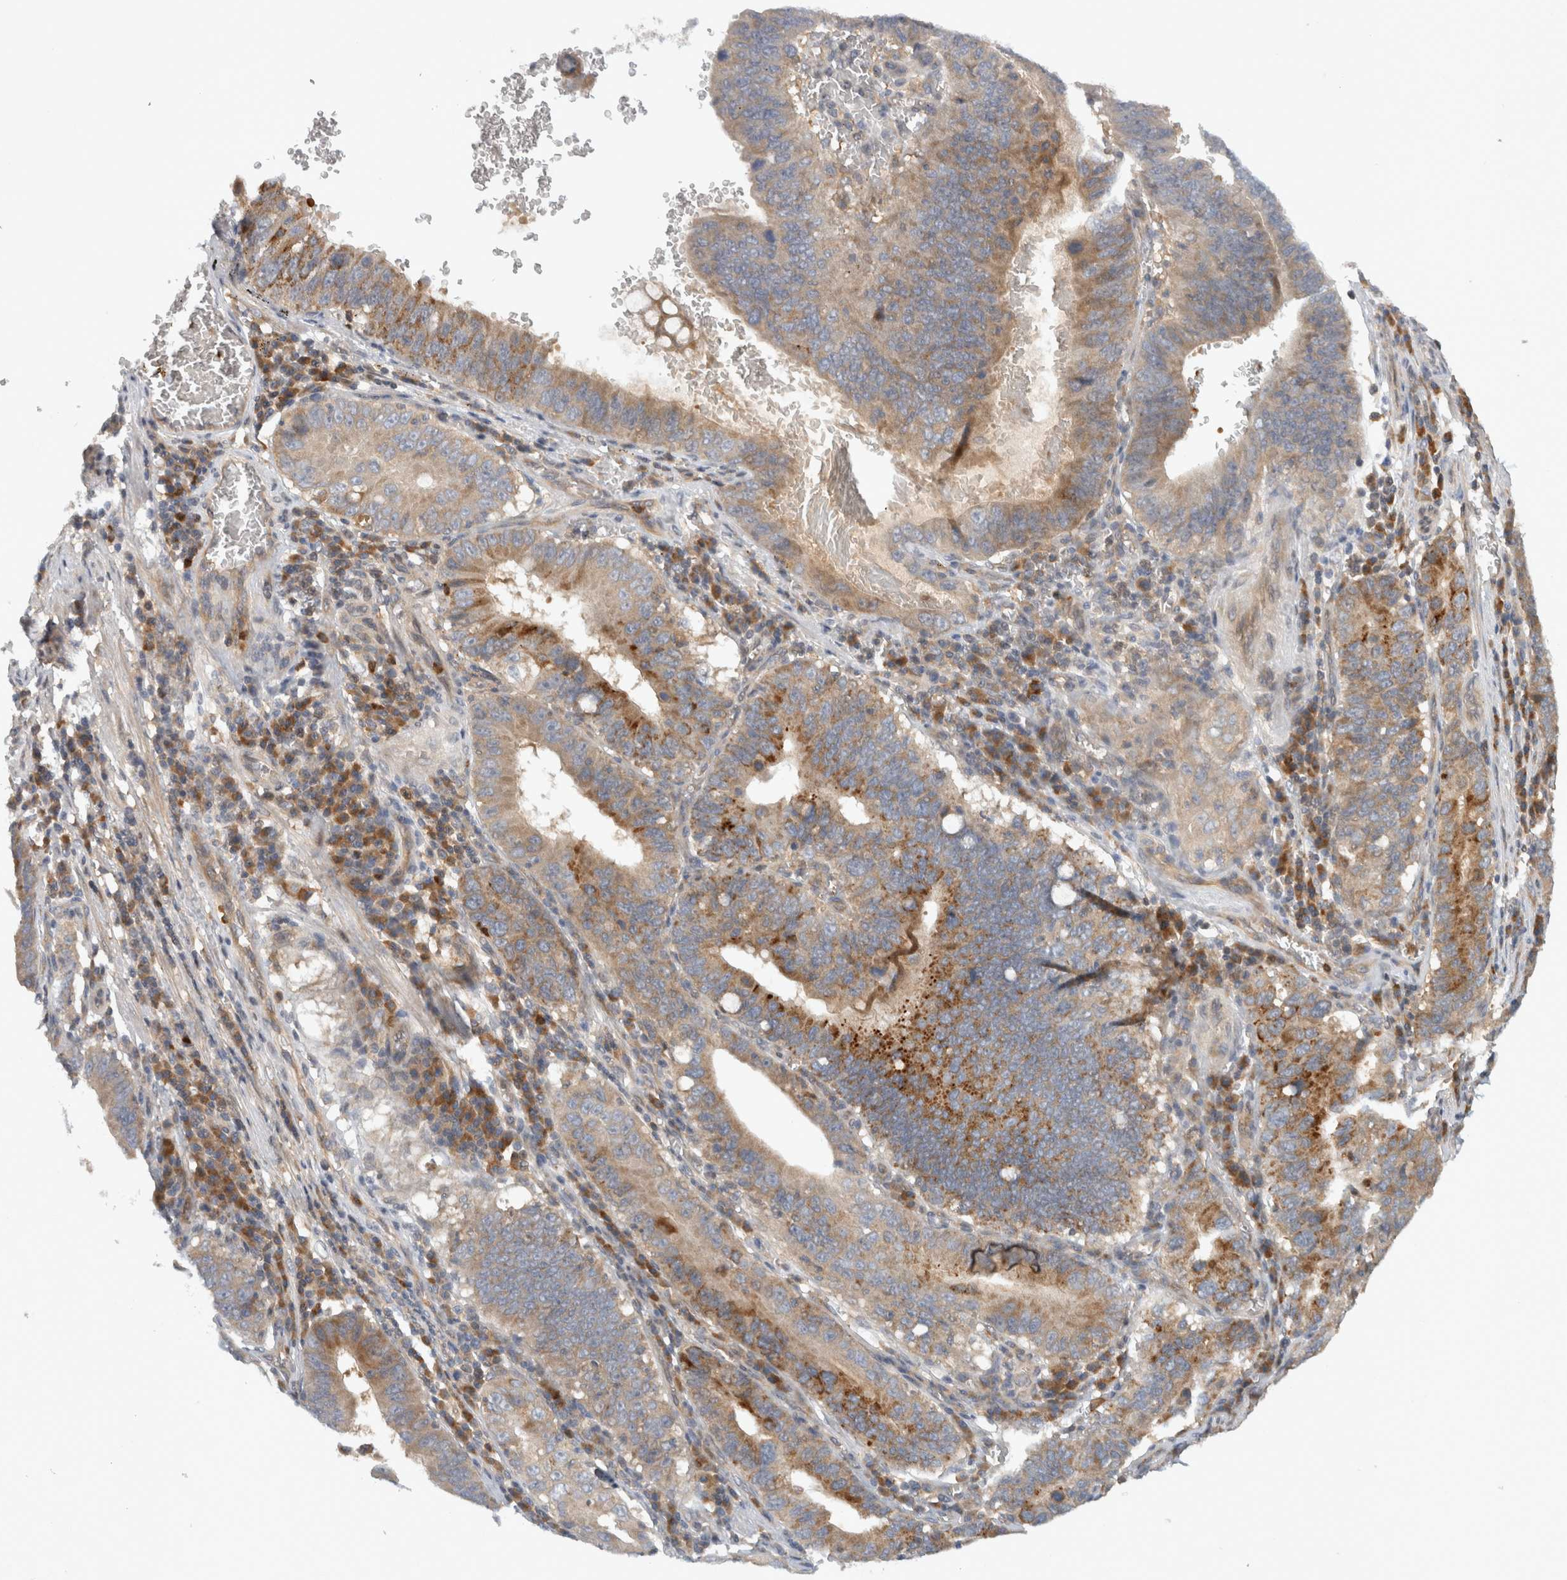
{"staining": {"intensity": "moderate", "quantity": ">75%", "location": "cytoplasmic/membranous"}, "tissue": "stomach cancer", "cell_type": "Tumor cells", "image_type": "cancer", "snomed": [{"axis": "morphology", "description": "Adenocarcinoma, NOS"}, {"axis": "topography", "description": "Stomach"}, {"axis": "topography", "description": "Gastric cardia"}], "caption": "A photomicrograph of stomach adenocarcinoma stained for a protein exhibits moderate cytoplasmic/membranous brown staining in tumor cells.", "gene": "VEPH1", "patient": {"sex": "male", "age": 59}}